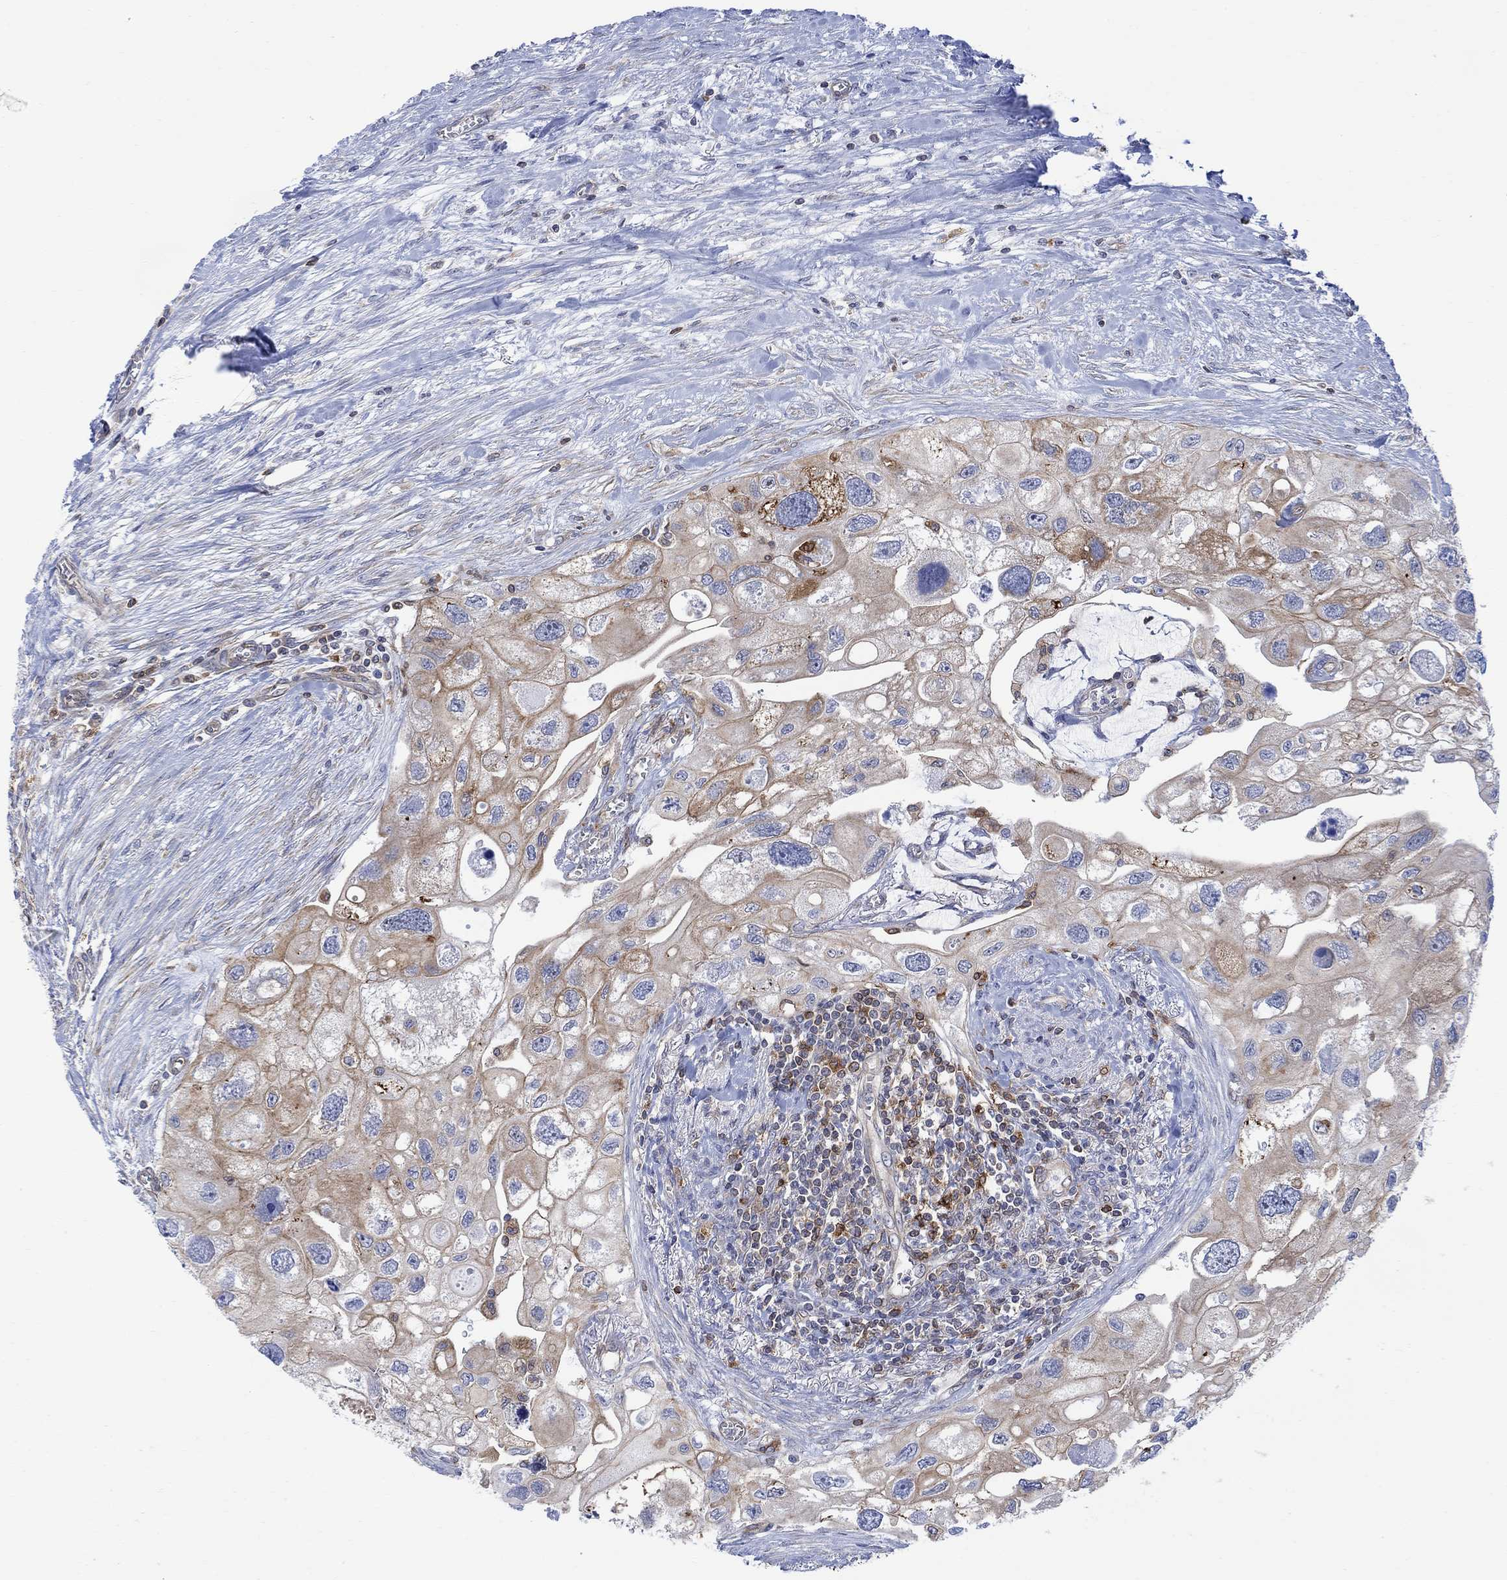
{"staining": {"intensity": "moderate", "quantity": "25%-75%", "location": "cytoplasmic/membranous"}, "tissue": "urothelial cancer", "cell_type": "Tumor cells", "image_type": "cancer", "snomed": [{"axis": "morphology", "description": "Urothelial carcinoma, High grade"}, {"axis": "topography", "description": "Urinary bladder"}], "caption": "Human urothelial carcinoma (high-grade) stained with a protein marker shows moderate staining in tumor cells.", "gene": "GBP5", "patient": {"sex": "male", "age": 59}}